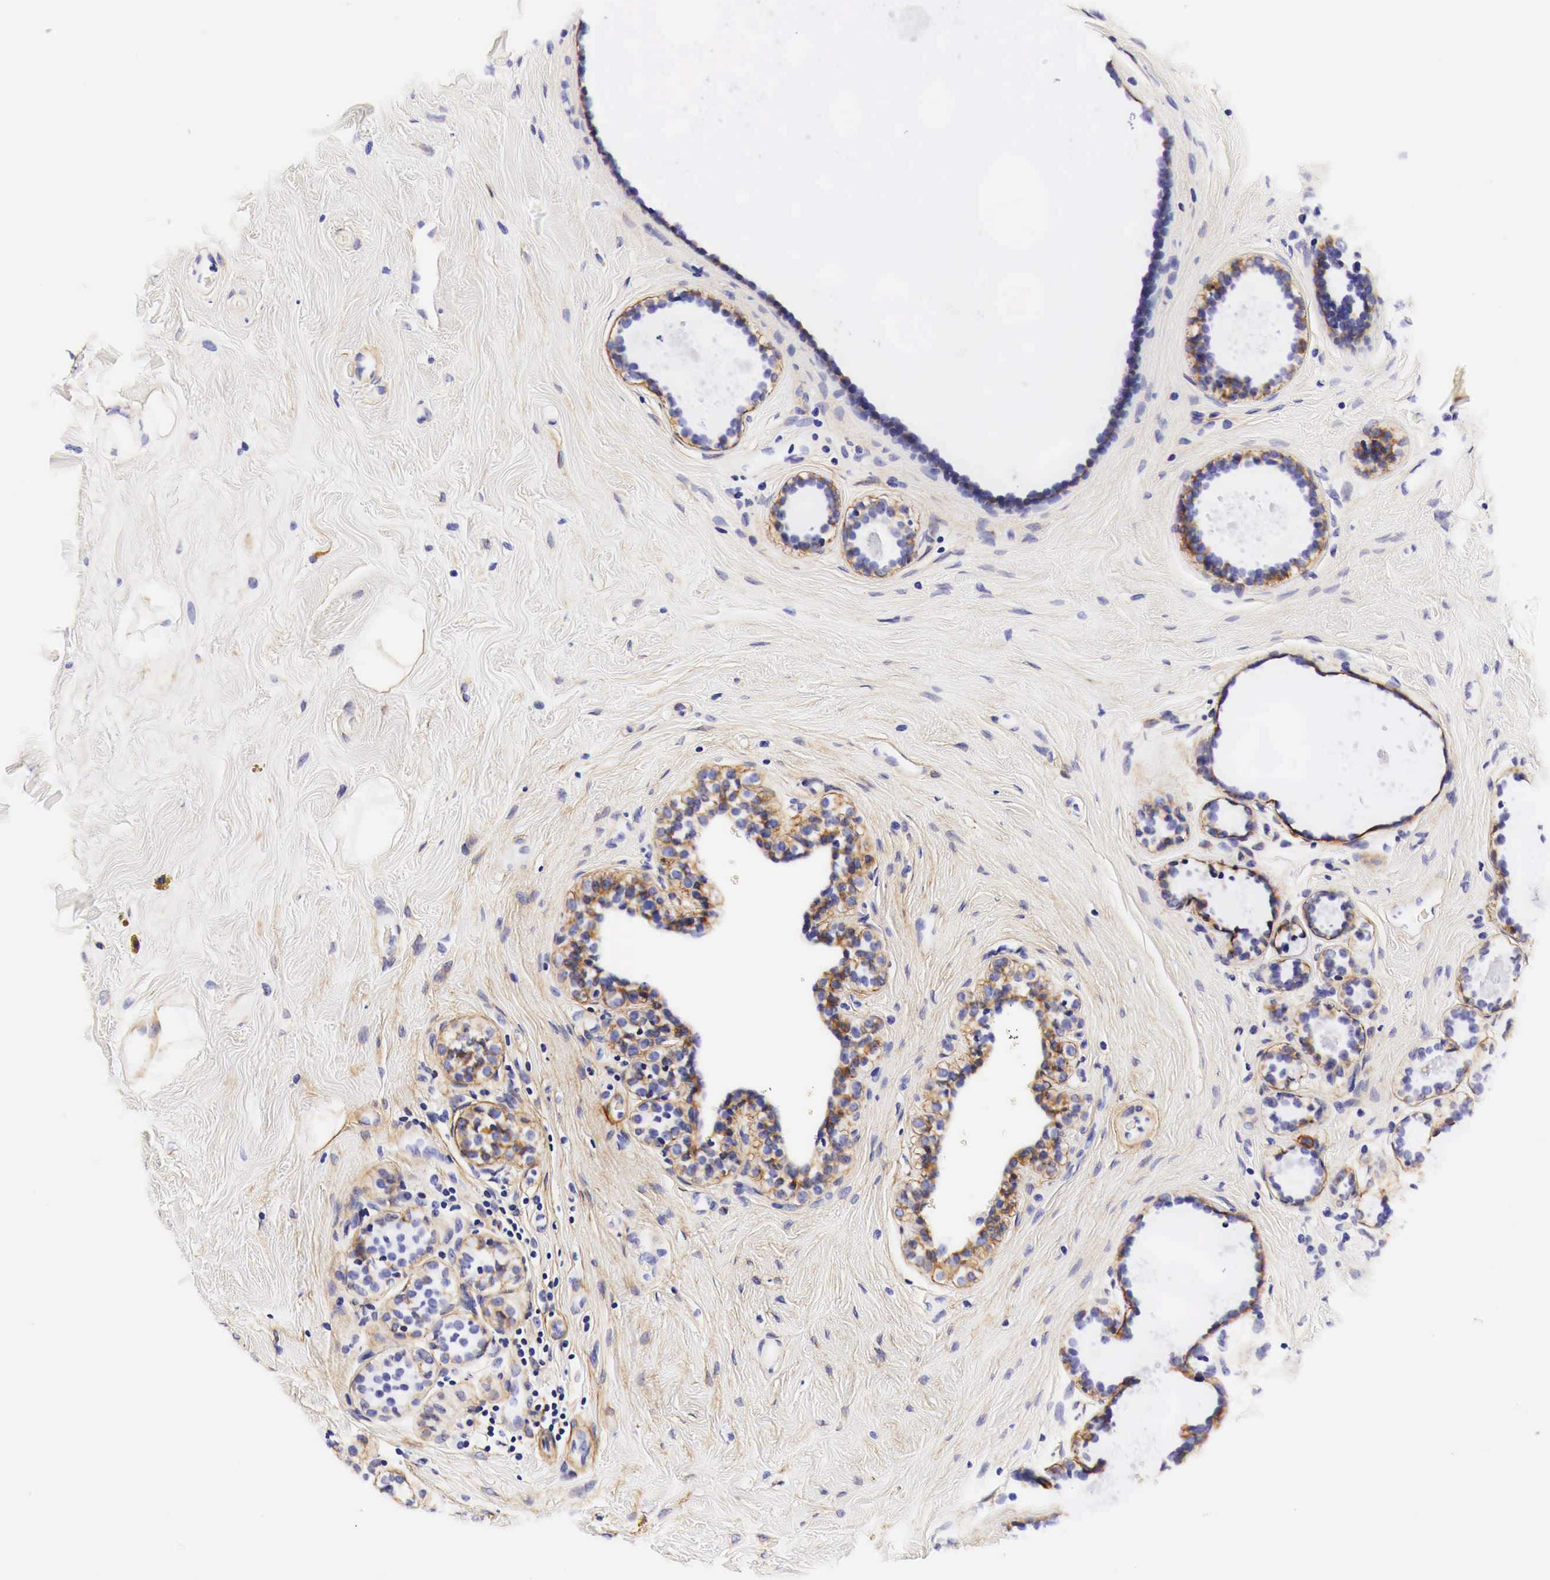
{"staining": {"intensity": "moderate", "quantity": "25%-75%", "location": "cytoplasmic/membranous"}, "tissue": "breast cancer", "cell_type": "Tumor cells", "image_type": "cancer", "snomed": [{"axis": "morphology", "description": "Duct carcinoma"}, {"axis": "topography", "description": "Breast"}], "caption": "Tumor cells demonstrate medium levels of moderate cytoplasmic/membranous staining in about 25%-75% of cells in human breast cancer (intraductal carcinoma).", "gene": "EGFR", "patient": {"sex": "female", "age": 72}}